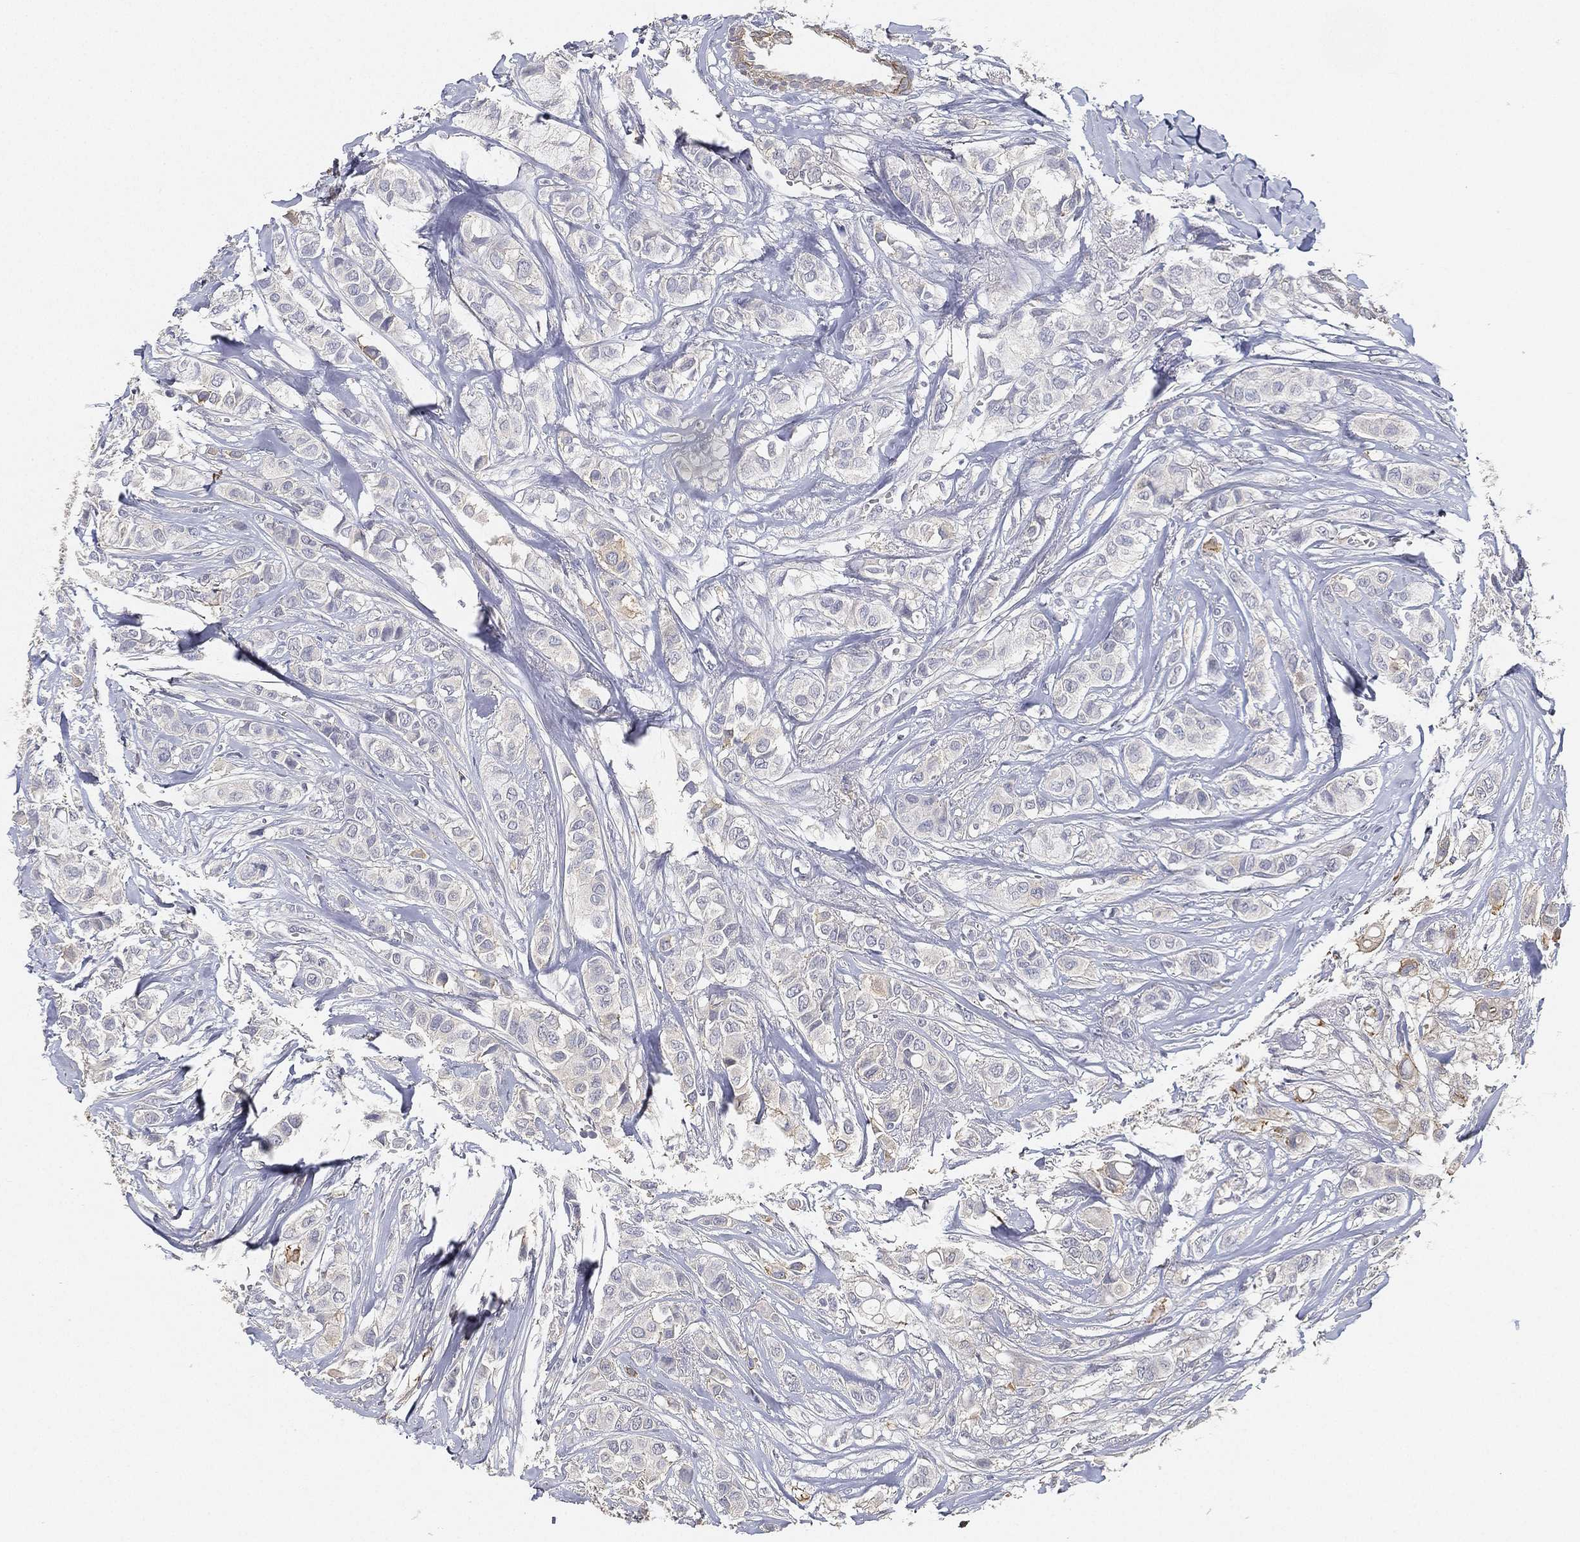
{"staining": {"intensity": "negative", "quantity": "none", "location": "none"}, "tissue": "breast cancer", "cell_type": "Tumor cells", "image_type": "cancer", "snomed": [{"axis": "morphology", "description": "Duct carcinoma"}, {"axis": "topography", "description": "Breast"}], "caption": "The histopathology image demonstrates no staining of tumor cells in invasive ductal carcinoma (breast).", "gene": "GPR61", "patient": {"sex": "female", "age": 85}}